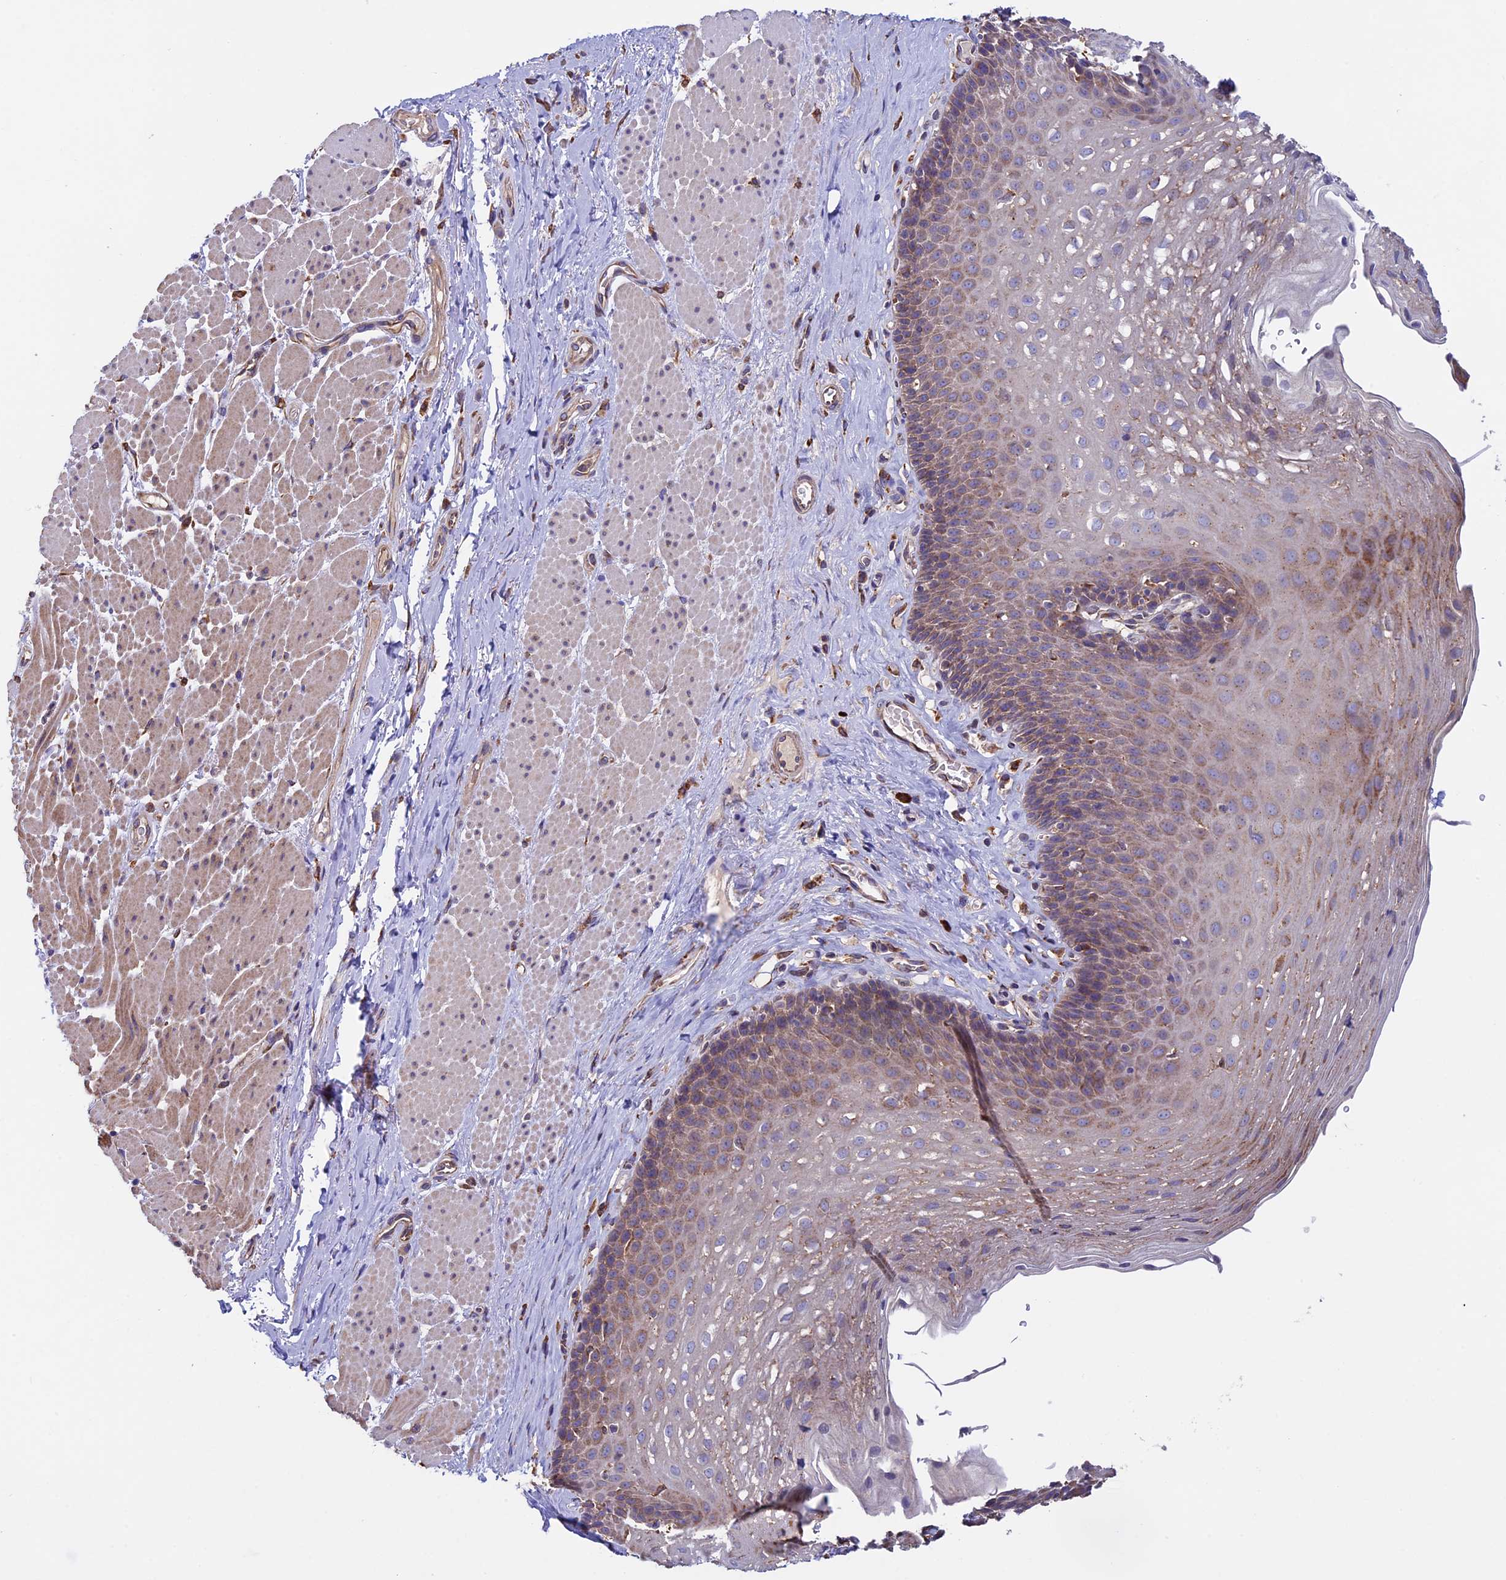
{"staining": {"intensity": "moderate", "quantity": "25%-75%", "location": "cytoplasmic/membranous"}, "tissue": "esophagus", "cell_type": "Squamous epithelial cells", "image_type": "normal", "snomed": [{"axis": "morphology", "description": "Normal tissue, NOS"}, {"axis": "topography", "description": "Esophagus"}], "caption": "This is a micrograph of immunohistochemistry staining of unremarkable esophagus, which shows moderate expression in the cytoplasmic/membranous of squamous epithelial cells.", "gene": "BTBD3", "patient": {"sex": "female", "age": 66}}